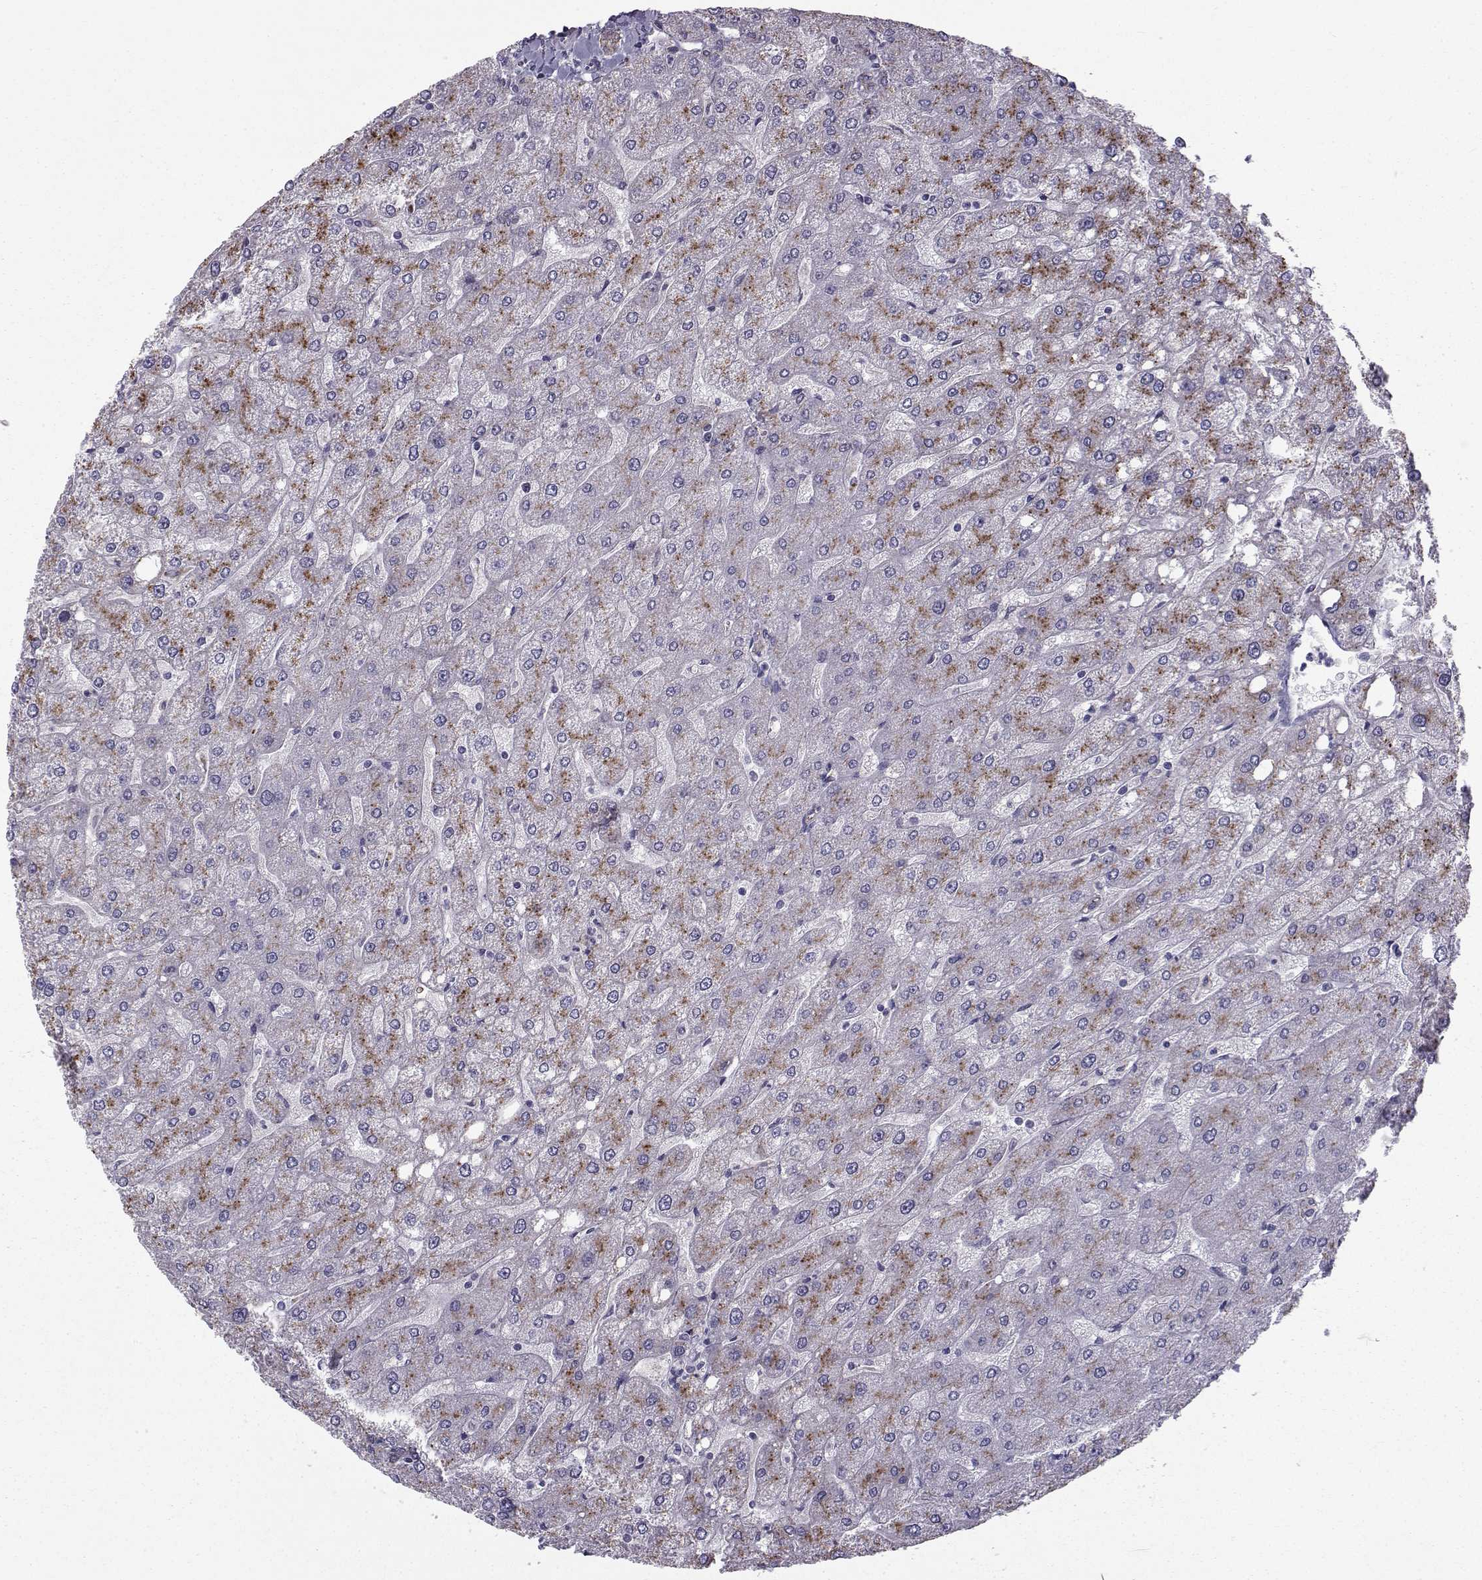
{"staining": {"intensity": "negative", "quantity": "none", "location": "none"}, "tissue": "liver", "cell_type": "Cholangiocytes", "image_type": "normal", "snomed": [{"axis": "morphology", "description": "Normal tissue, NOS"}, {"axis": "topography", "description": "Liver"}], "caption": "Histopathology image shows no protein staining in cholangiocytes of benign liver.", "gene": "CALCR", "patient": {"sex": "male", "age": 67}}